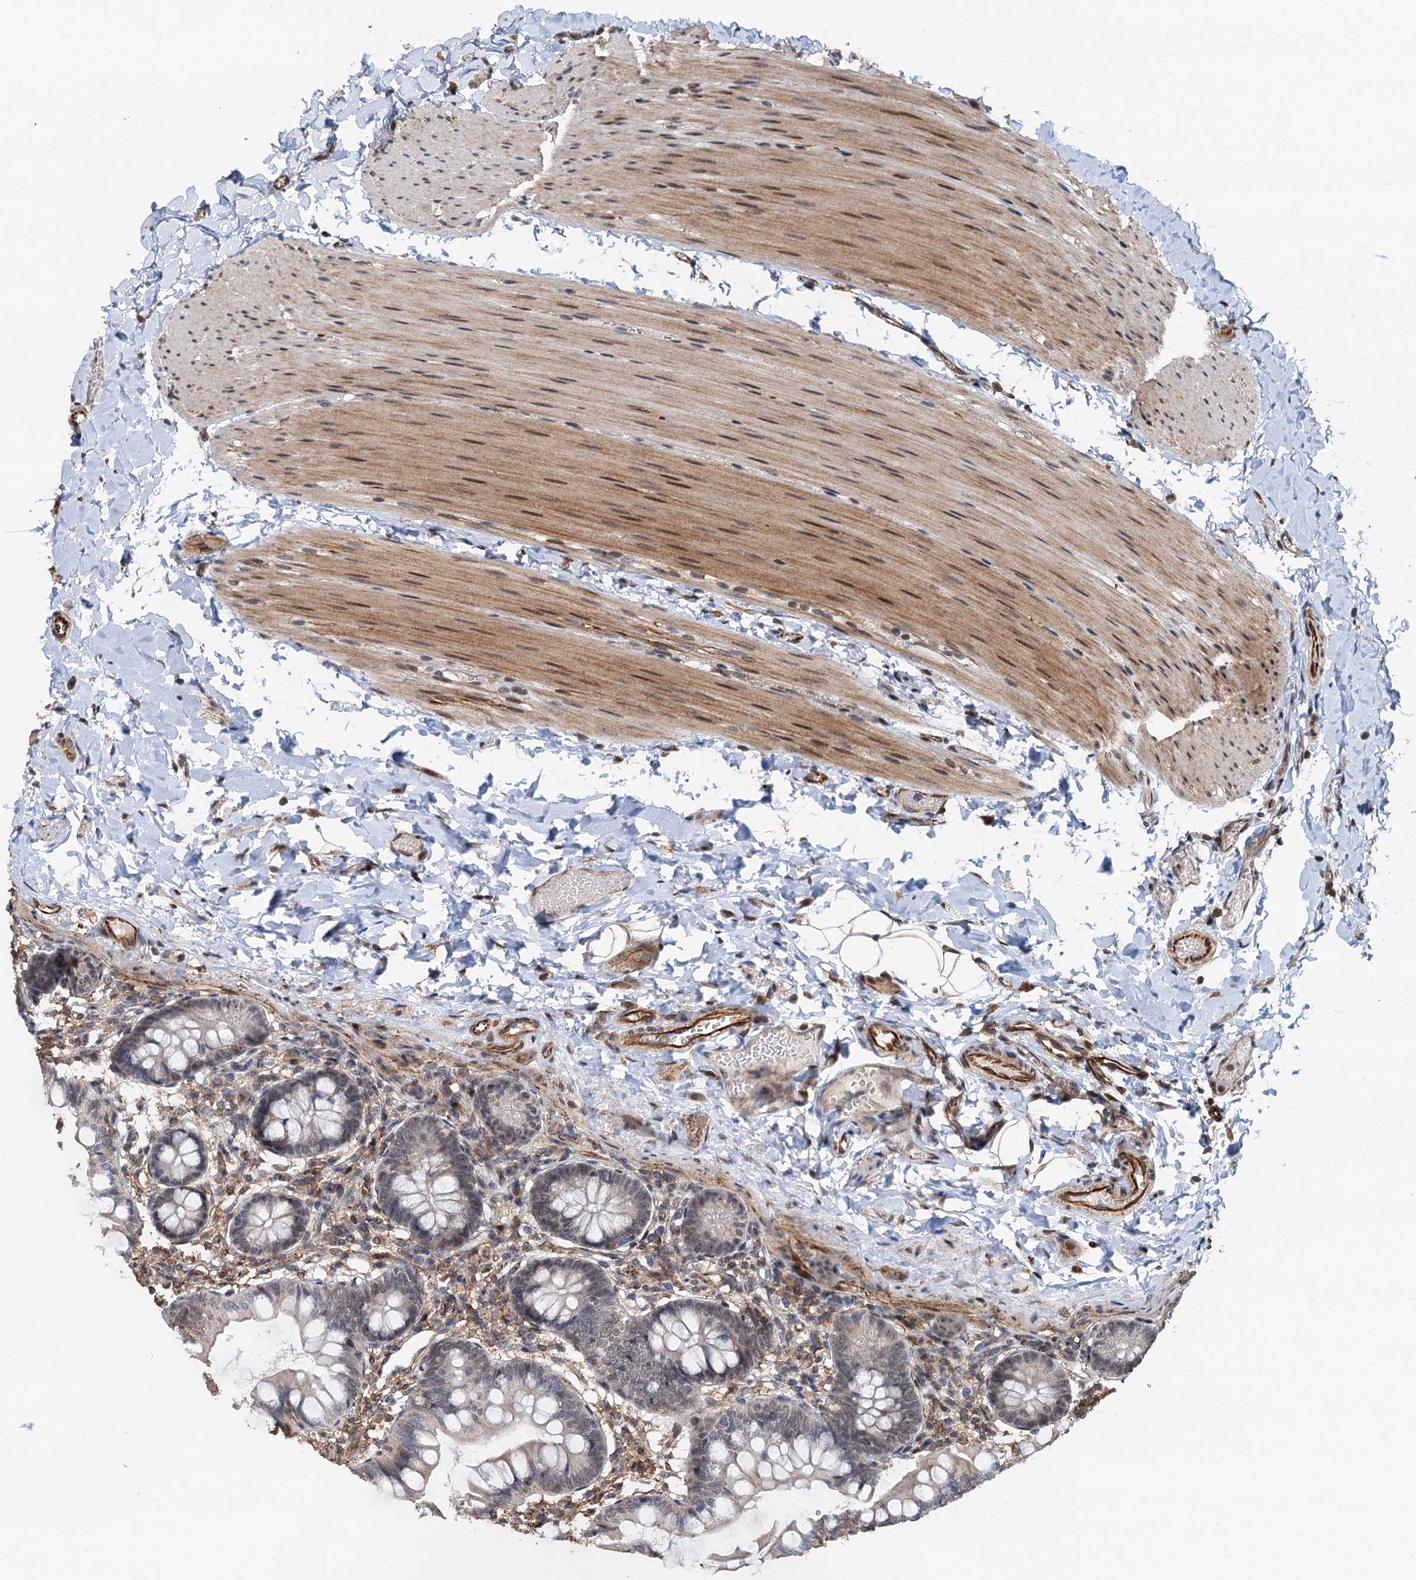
{"staining": {"intensity": "negative", "quantity": "none", "location": "none"}, "tissue": "small intestine", "cell_type": "Glandular cells", "image_type": "normal", "snomed": [{"axis": "morphology", "description": "Normal tissue, NOS"}, {"axis": "topography", "description": "Small intestine"}], "caption": "This is an immunohistochemistry (IHC) photomicrograph of normal human small intestine. There is no expression in glandular cells.", "gene": "TMA16", "patient": {"sex": "male", "age": 7}}